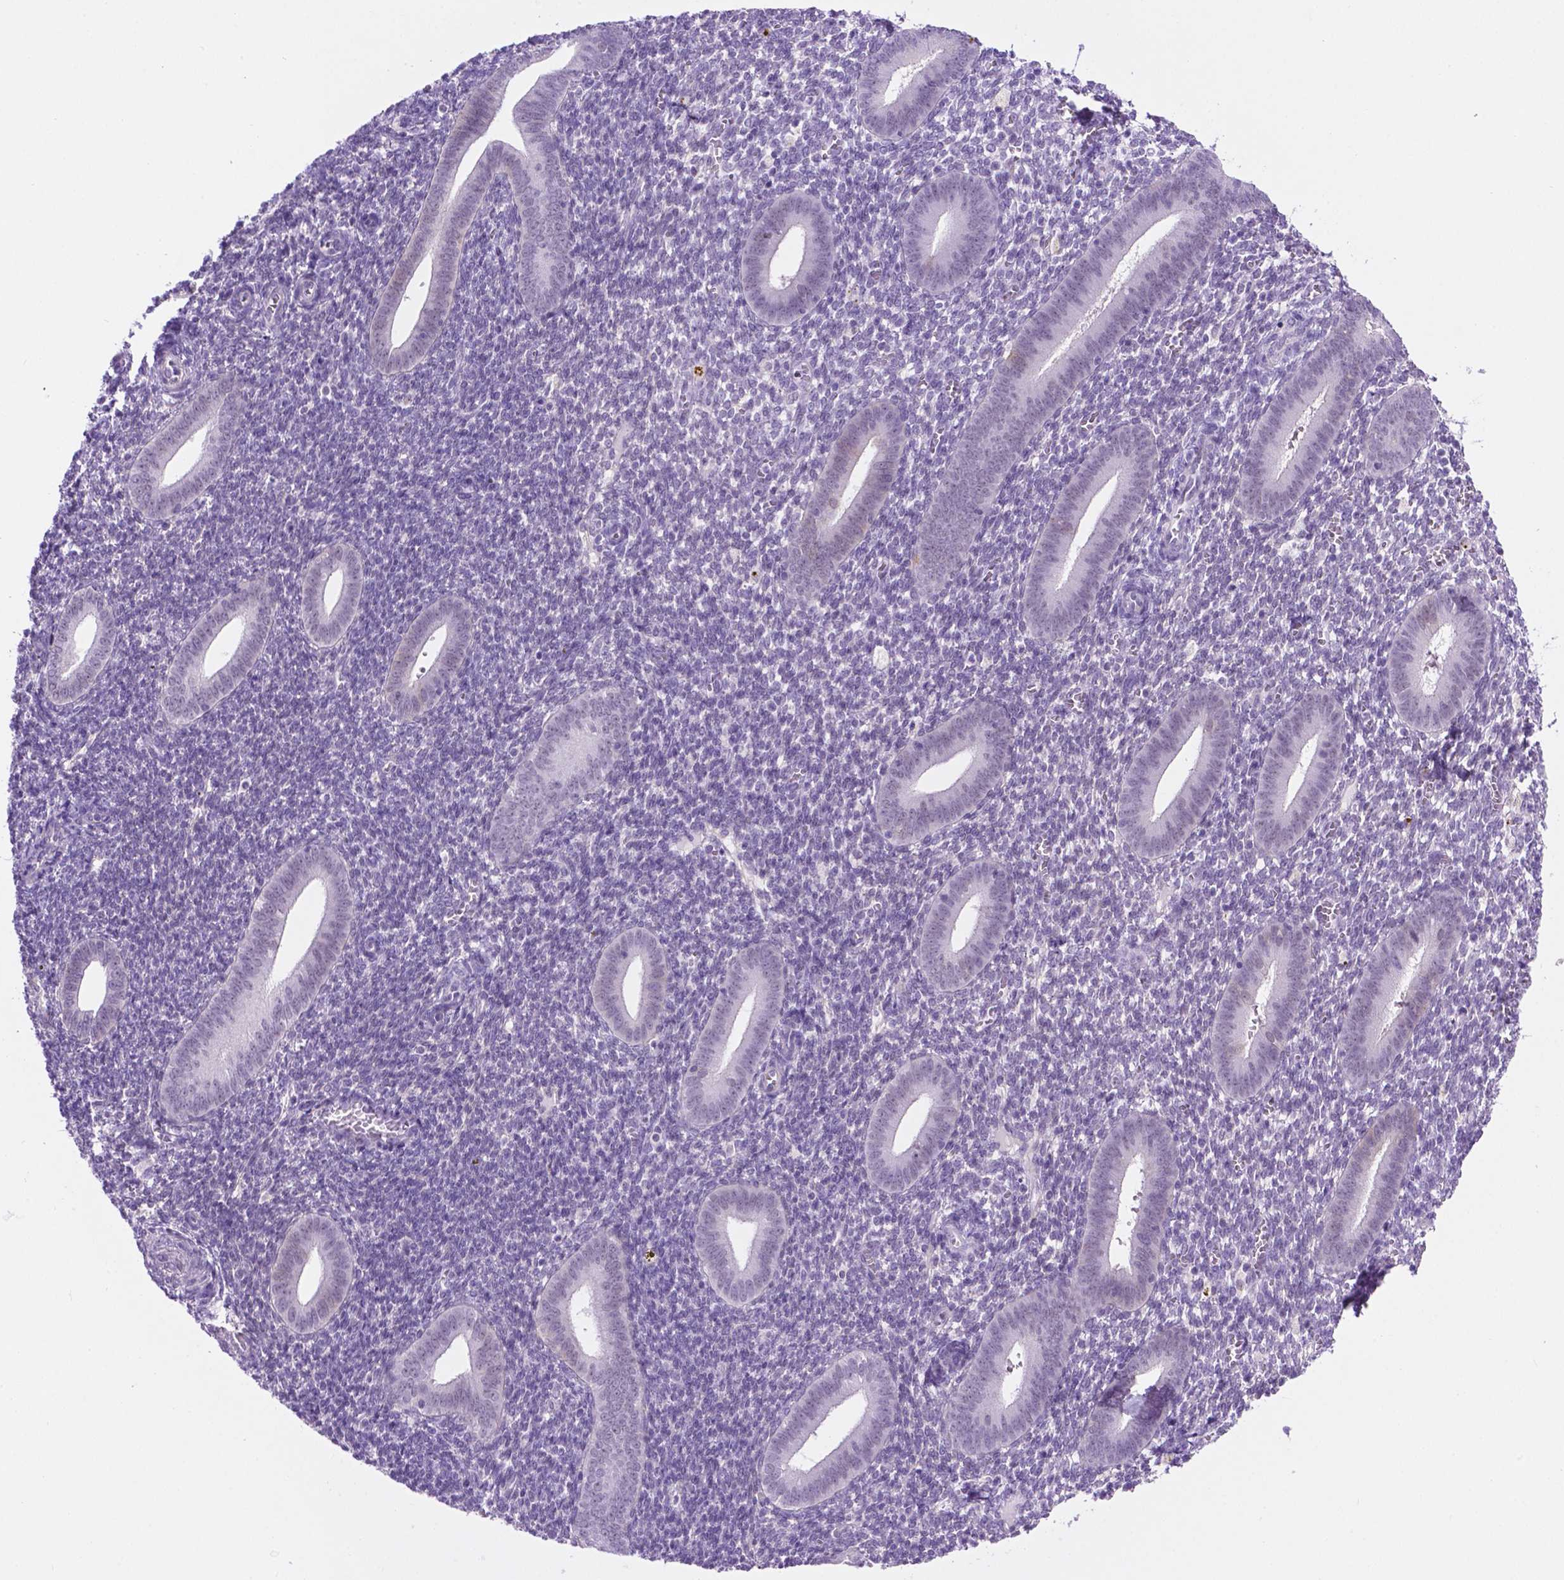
{"staining": {"intensity": "negative", "quantity": "none", "location": "none"}, "tissue": "endometrium", "cell_type": "Cells in endometrial stroma", "image_type": "normal", "snomed": [{"axis": "morphology", "description": "Normal tissue, NOS"}, {"axis": "topography", "description": "Endometrium"}], "caption": "This is an immunohistochemistry histopathology image of unremarkable human endometrium. There is no positivity in cells in endometrial stroma.", "gene": "TACSTD2", "patient": {"sex": "female", "age": 25}}